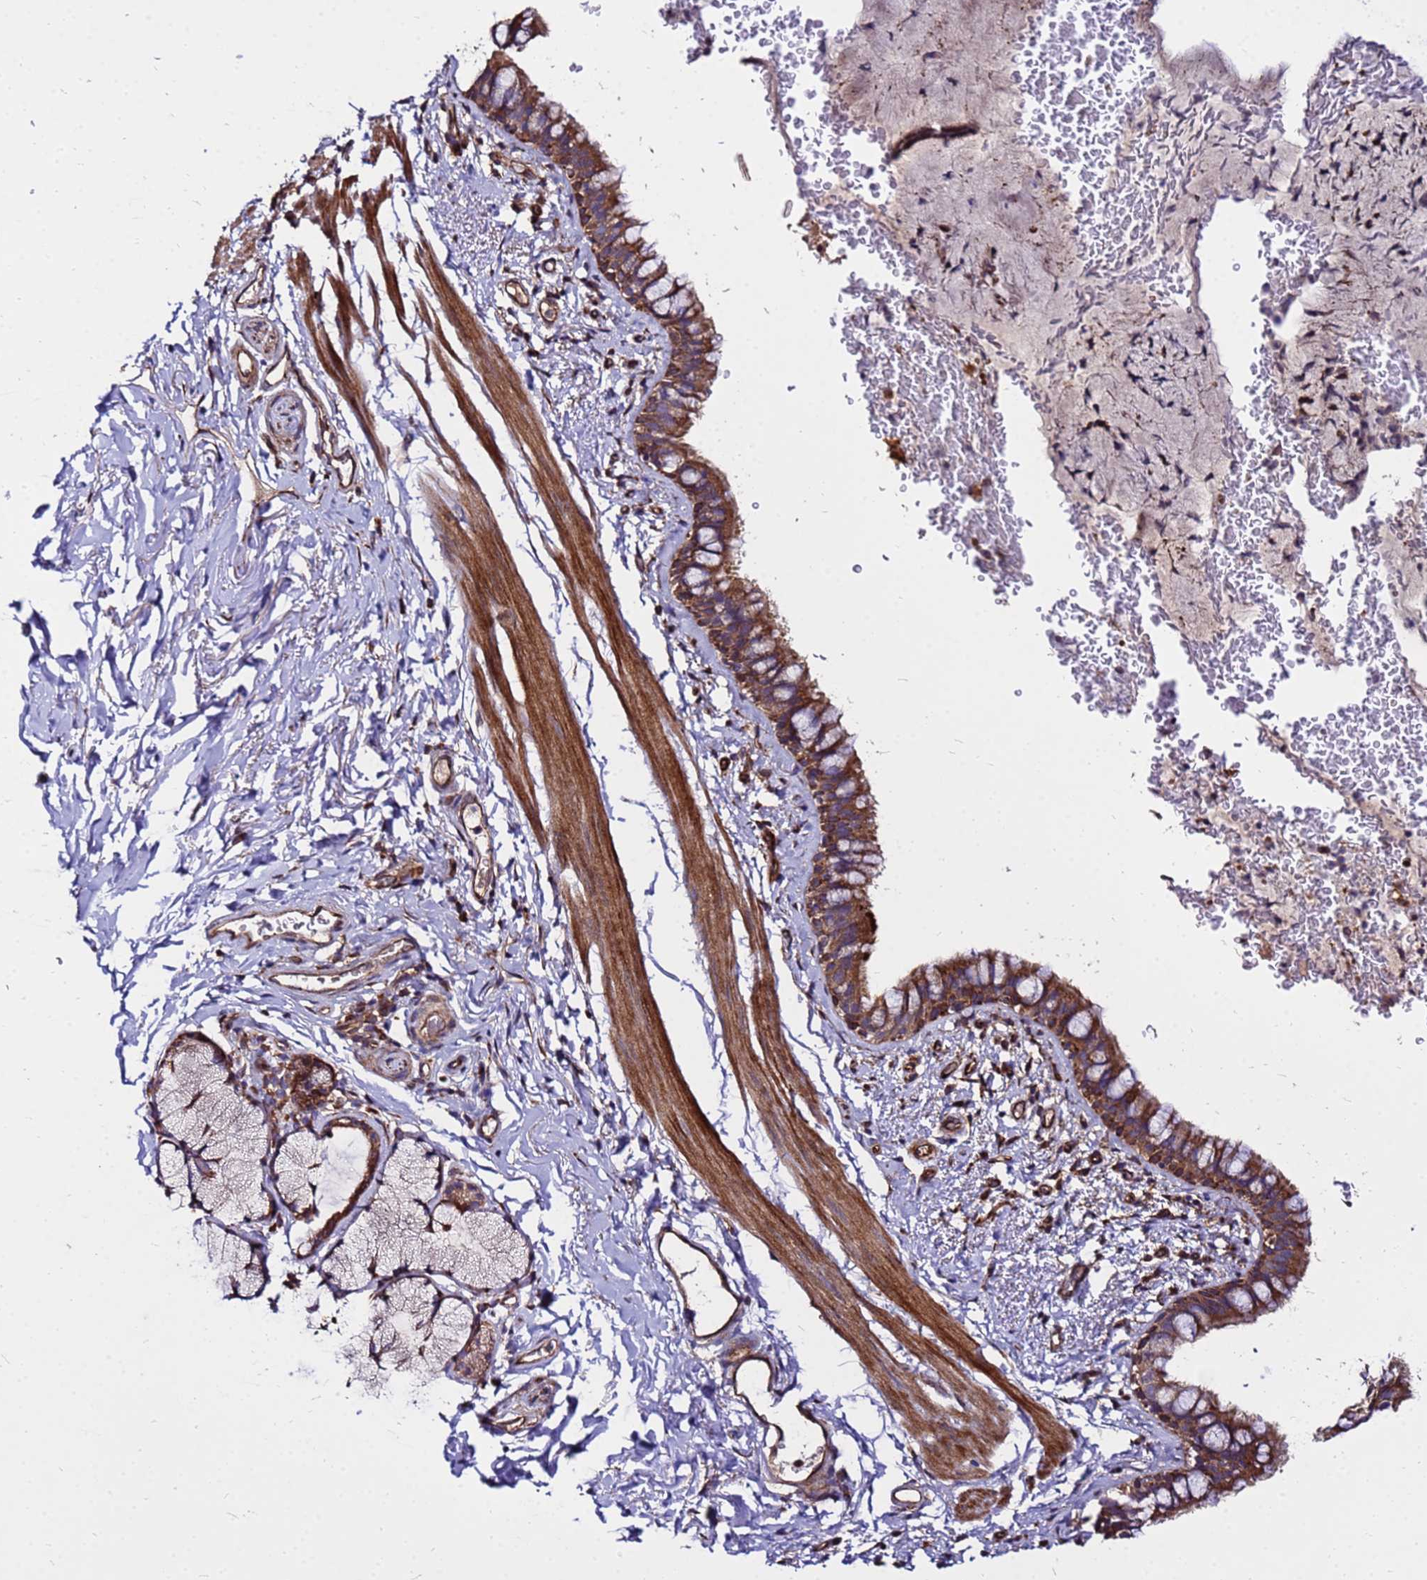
{"staining": {"intensity": "strong", "quantity": ">75%", "location": "cytoplasmic/membranous"}, "tissue": "bronchus", "cell_type": "Respiratory epithelial cells", "image_type": "normal", "snomed": [{"axis": "morphology", "description": "Normal tissue, NOS"}, {"axis": "topography", "description": "Cartilage tissue"}, {"axis": "topography", "description": "Bronchus"}], "caption": "Immunohistochemistry histopathology image of benign bronchus: bronchus stained using immunohistochemistry displays high levels of strong protein expression localized specifically in the cytoplasmic/membranous of respiratory epithelial cells, appearing as a cytoplasmic/membranous brown color.", "gene": "WWC2", "patient": {"sex": "female", "age": 36}}